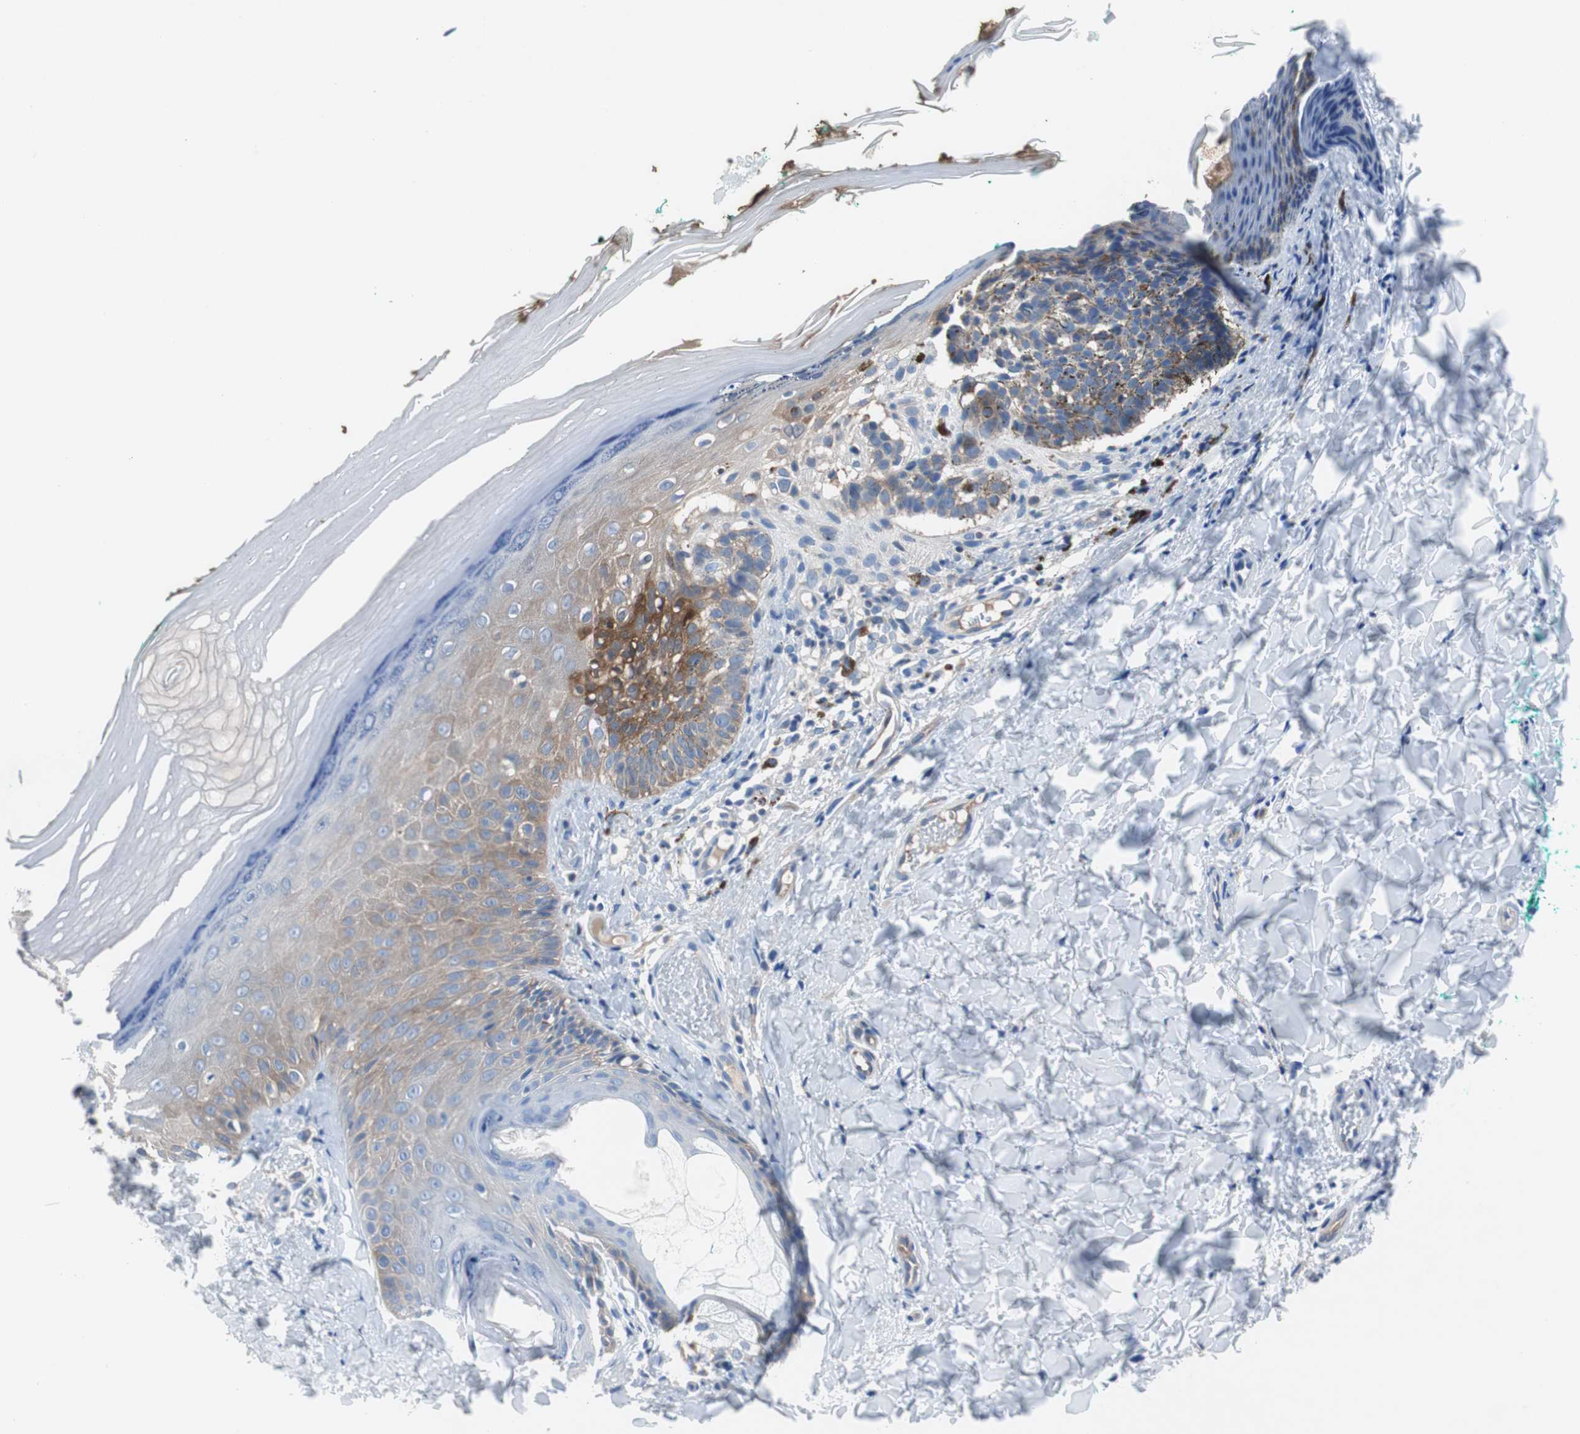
{"staining": {"intensity": "negative", "quantity": "none", "location": "none"}, "tissue": "skin", "cell_type": "Fibroblasts", "image_type": "normal", "snomed": [{"axis": "morphology", "description": "Normal tissue, NOS"}, {"axis": "topography", "description": "Skin"}], "caption": "Immunohistochemistry photomicrograph of unremarkable skin stained for a protein (brown), which displays no staining in fibroblasts. (Immunohistochemistry, brightfield microscopy, high magnification).", "gene": "EEF2K", "patient": {"sex": "male", "age": 26}}